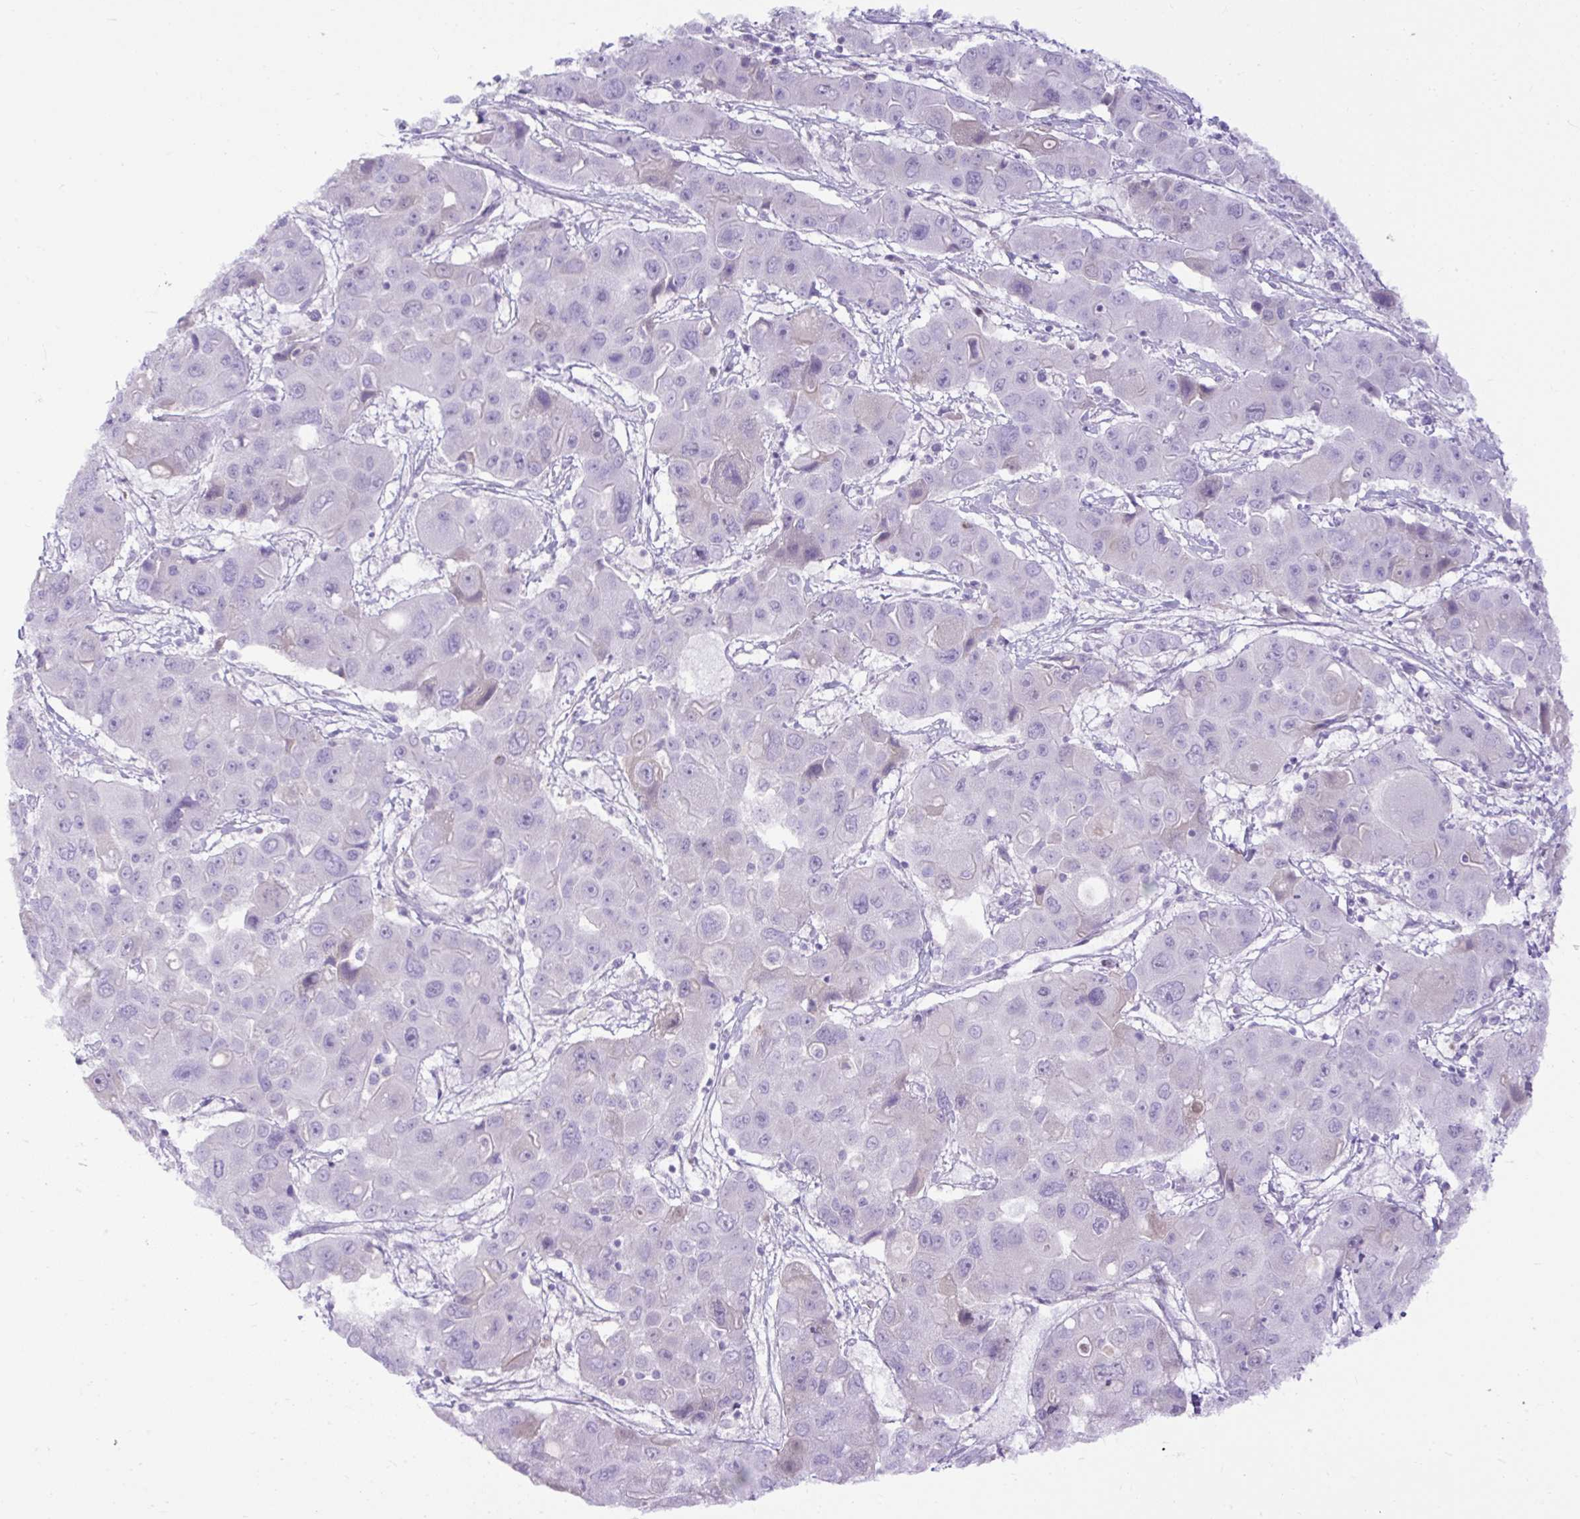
{"staining": {"intensity": "negative", "quantity": "none", "location": "none"}, "tissue": "liver cancer", "cell_type": "Tumor cells", "image_type": "cancer", "snomed": [{"axis": "morphology", "description": "Cholangiocarcinoma"}, {"axis": "topography", "description": "Liver"}], "caption": "Cholangiocarcinoma (liver) stained for a protein using IHC displays no staining tumor cells.", "gene": "SPTBN5", "patient": {"sex": "male", "age": 67}}